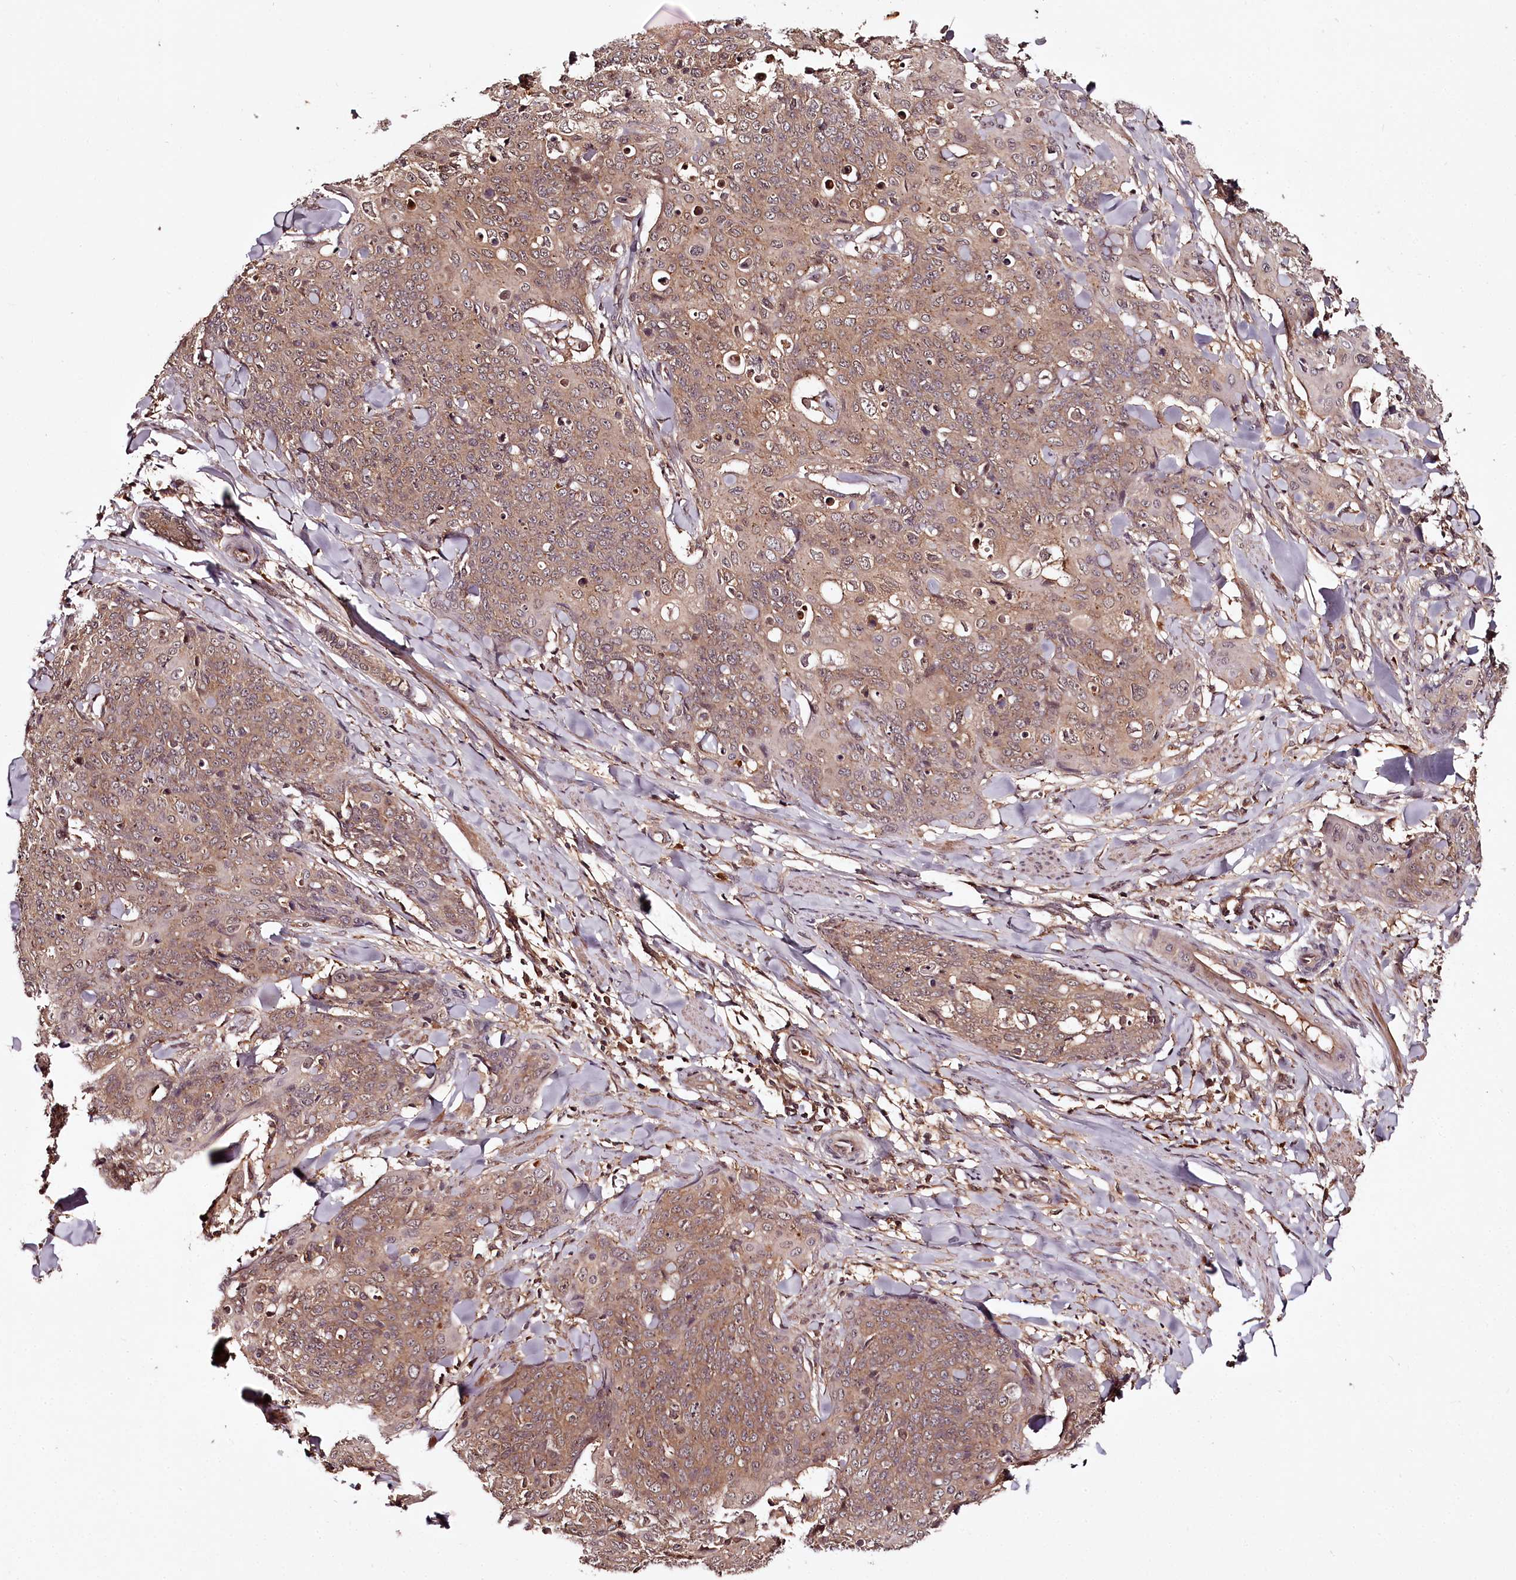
{"staining": {"intensity": "moderate", "quantity": ">75%", "location": "cytoplasmic/membranous"}, "tissue": "skin cancer", "cell_type": "Tumor cells", "image_type": "cancer", "snomed": [{"axis": "morphology", "description": "Squamous cell carcinoma, NOS"}, {"axis": "topography", "description": "Skin"}, {"axis": "topography", "description": "Vulva"}], "caption": "Tumor cells exhibit medium levels of moderate cytoplasmic/membranous positivity in about >75% of cells in human squamous cell carcinoma (skin).", "gene": "TTC12", "patient": {"sex": "female", "age": 85}}